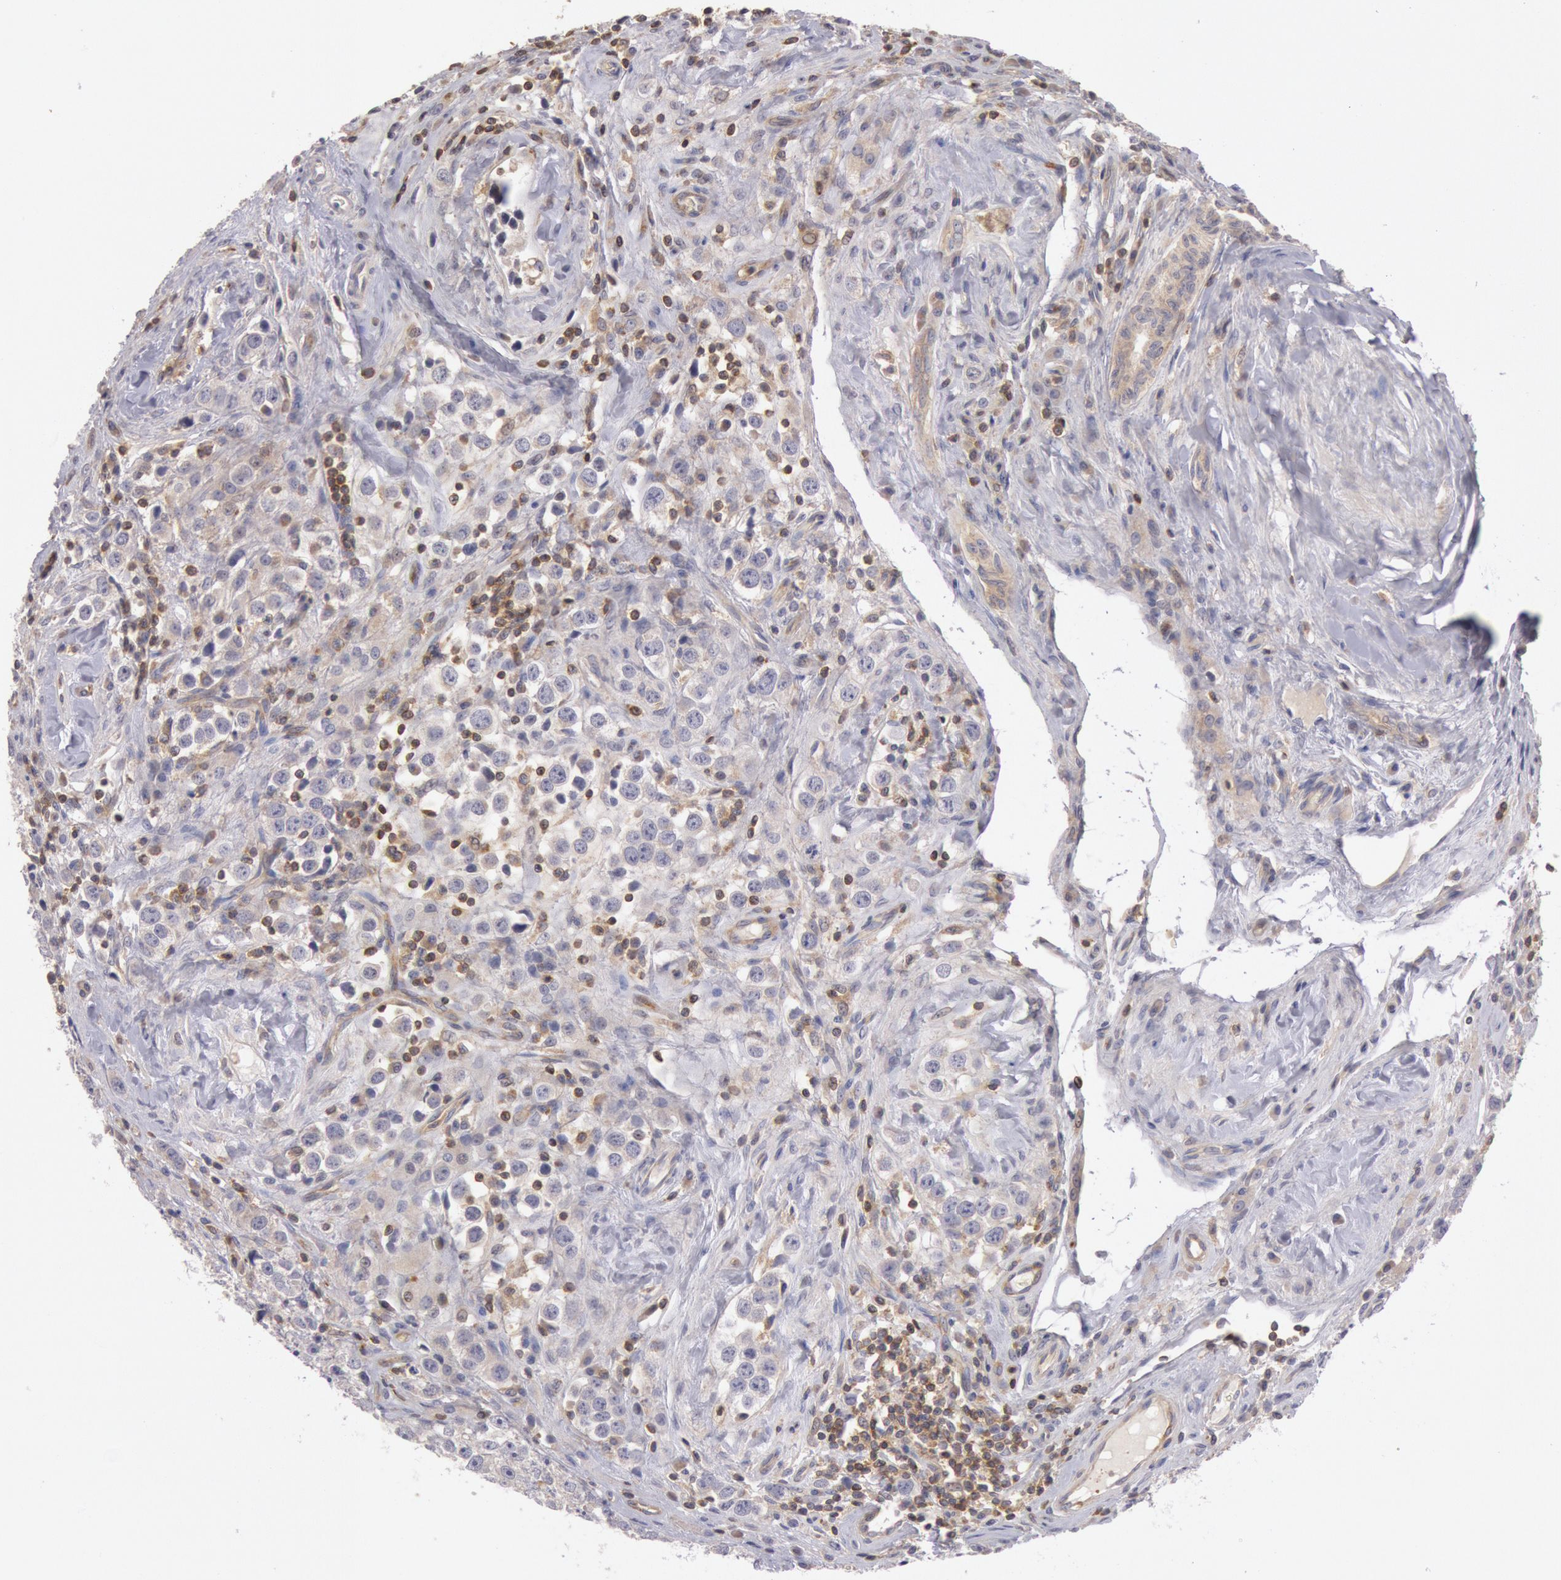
{"staining": {"intensity": "negative", "quantity": "none", "location": "none"}, "tissue": "testis cancer", "cell_type": "Tumor cells", "image_type": "cancer", "snomed": [{"axis": "morphology", "description": "Seminoma, NOS"}, {"axis": "topography", "description": "Testis"}], "caption": "This is a photomicrograph of immunohistochemistry (IHC) staining of testis cancer (seminoma), which shows no expression in tumor cells. (Immunohistochemistry, brightfield microscopy, high magnification).", "gene": "PIK3R1", "patient": {"sex": "male", "age": 32}}